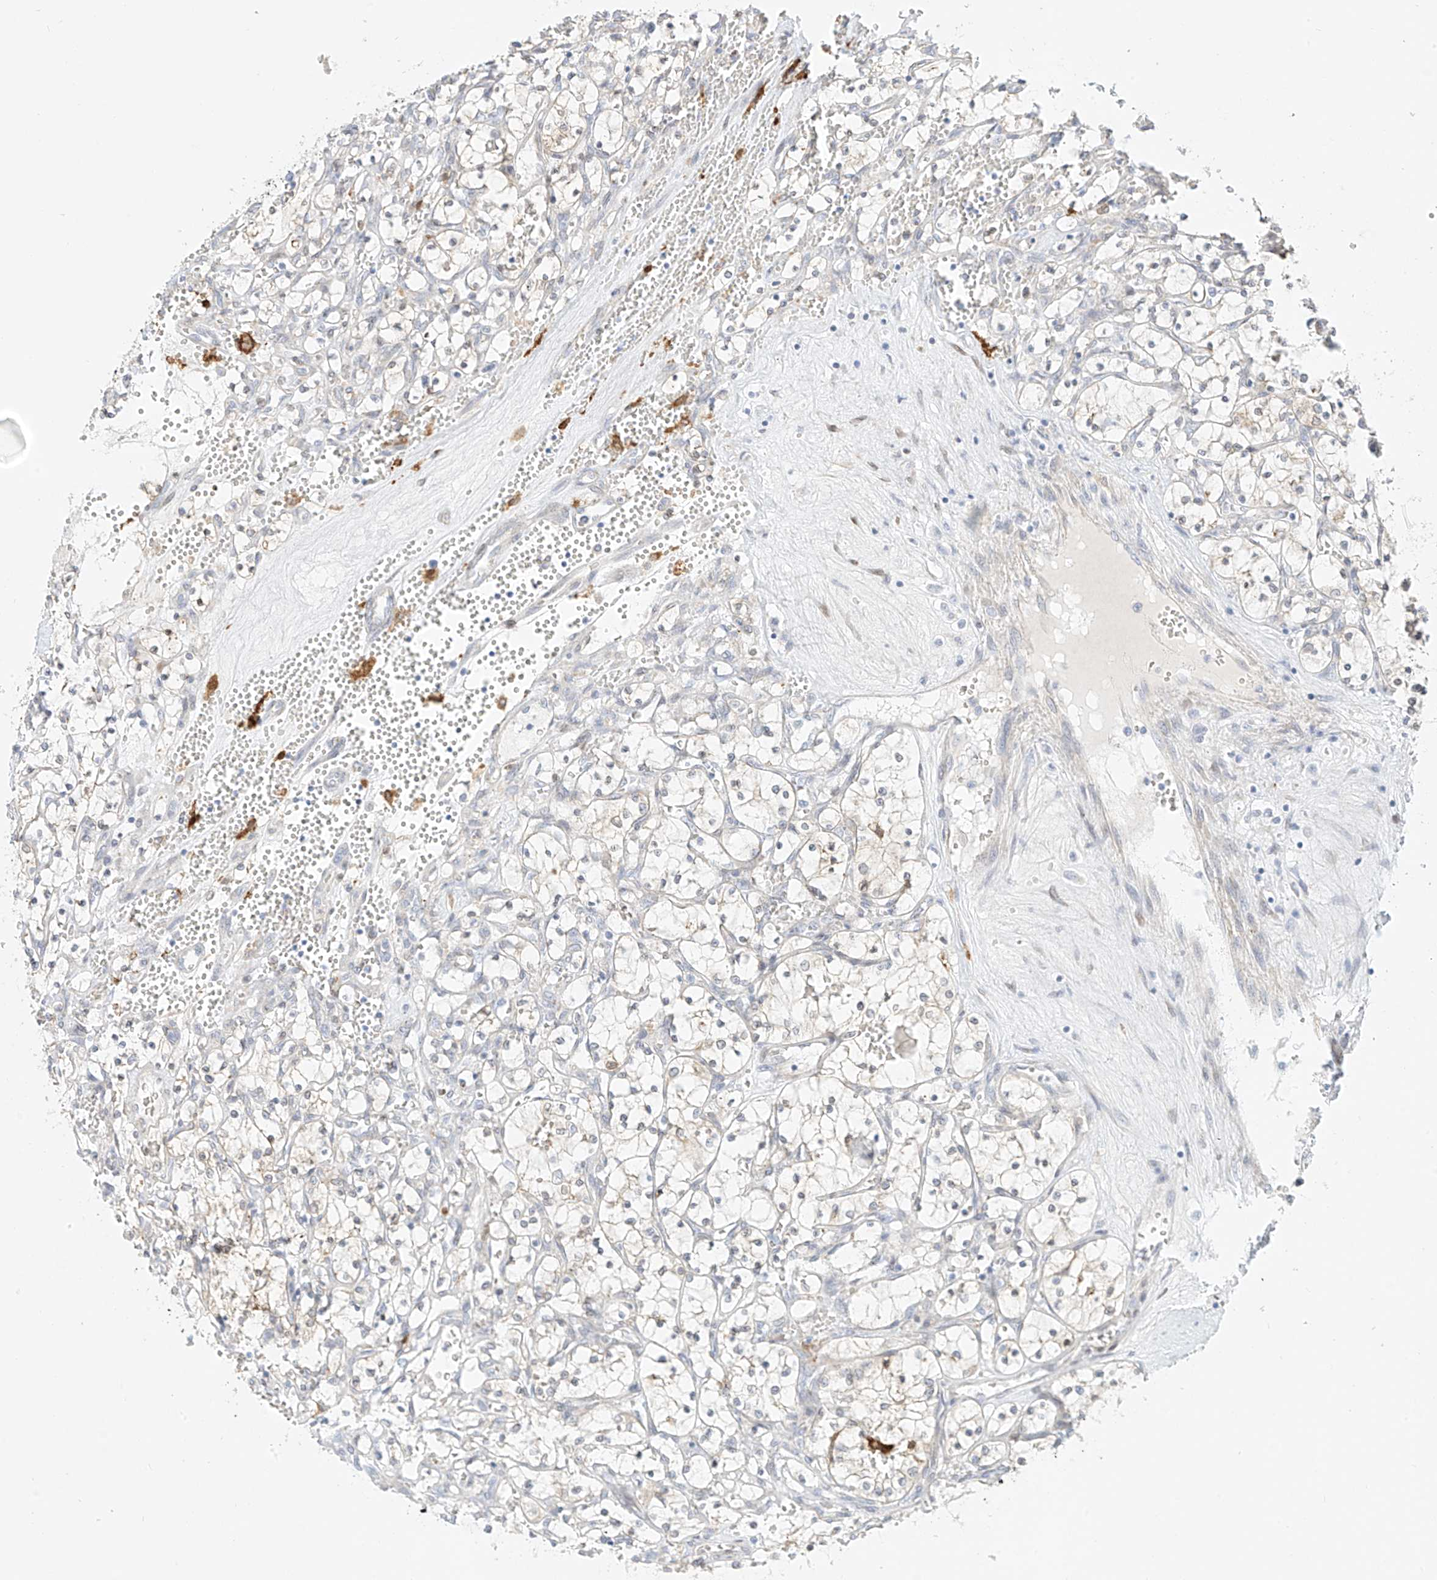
{"staining": {"intensity": "moderate", "quantity": "<25%", "location": "cytoplasmic/membranous"}, "tissue": "renal cancer", "cell_type": "Tumor cells", "image_type": "cancer", "snomed": [{"axis": "morphology", "description": "Adenocarcinoma, NOS"}, {"axis": "topography", "description": "Kidney"}], "caption": "This is a histology image of IHC staining of renal cancer, which shows moderate expression in the cytoplasmic/membranous of tumor cells.", "gene": "PCYOX1", "patient": {"sex": "female", "age": 69}}